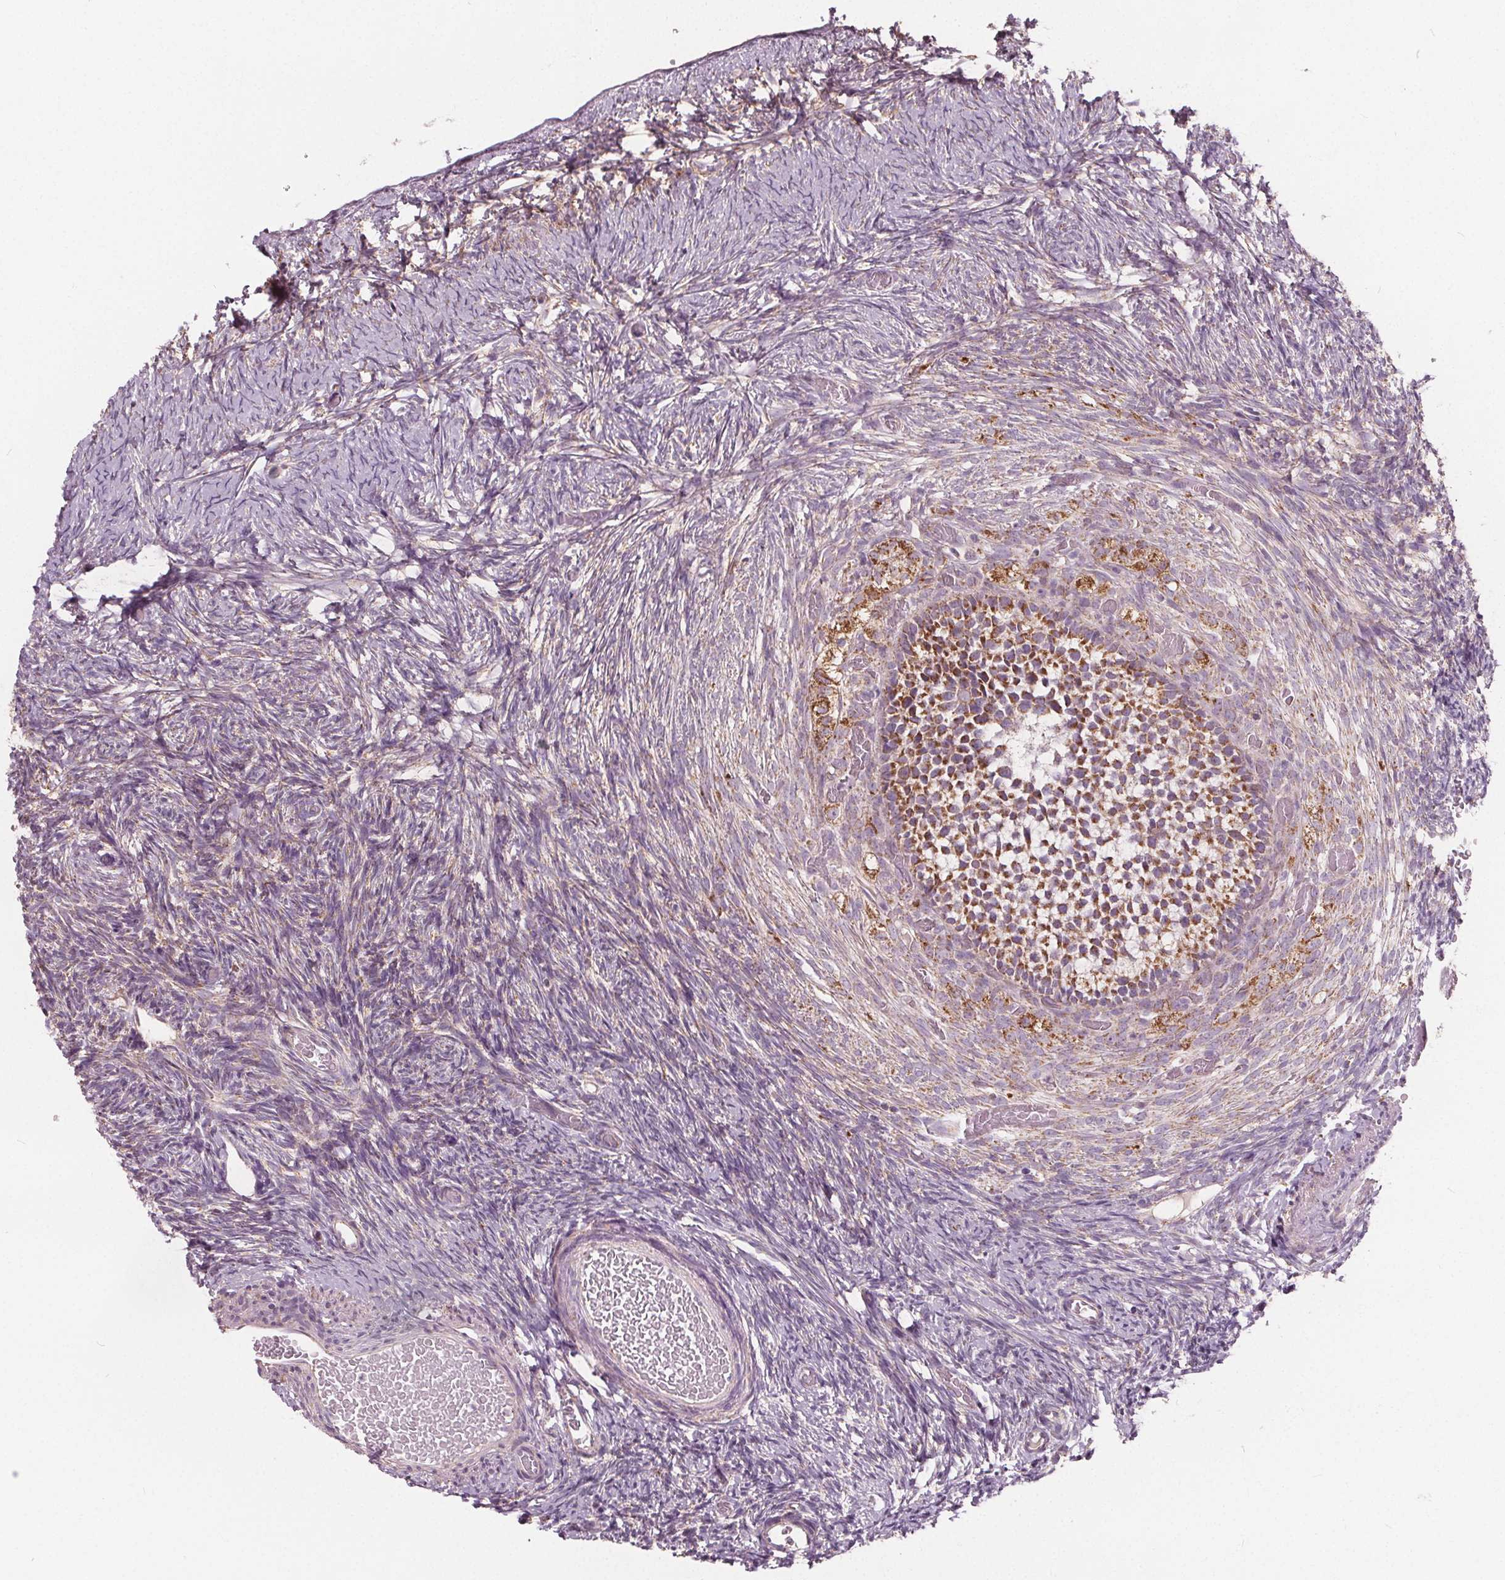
{"staining": {"intensity": "moderate", "quantity": "25%-75%", "location": "cytoplasmic/membranous"}, "tissue": "ovary", "cell_type": "Follicle cells", "image_type": "normal", "snomed": [{"axis": "morphology", "description": "Normal tissue, NOS"}, {"axis": "topography", "description": "Ovary"}], "caption": "Immunohistochemistry (IHC) (DAB (3,3'-diaminobenzidine)) staining of benign human ovary shows moderate cytoplasmic/membranous protein expression in approximately 25%-75% of follicle cells.", "gene": "ECI2", "patient": {"sex": "female", "age": 39}}